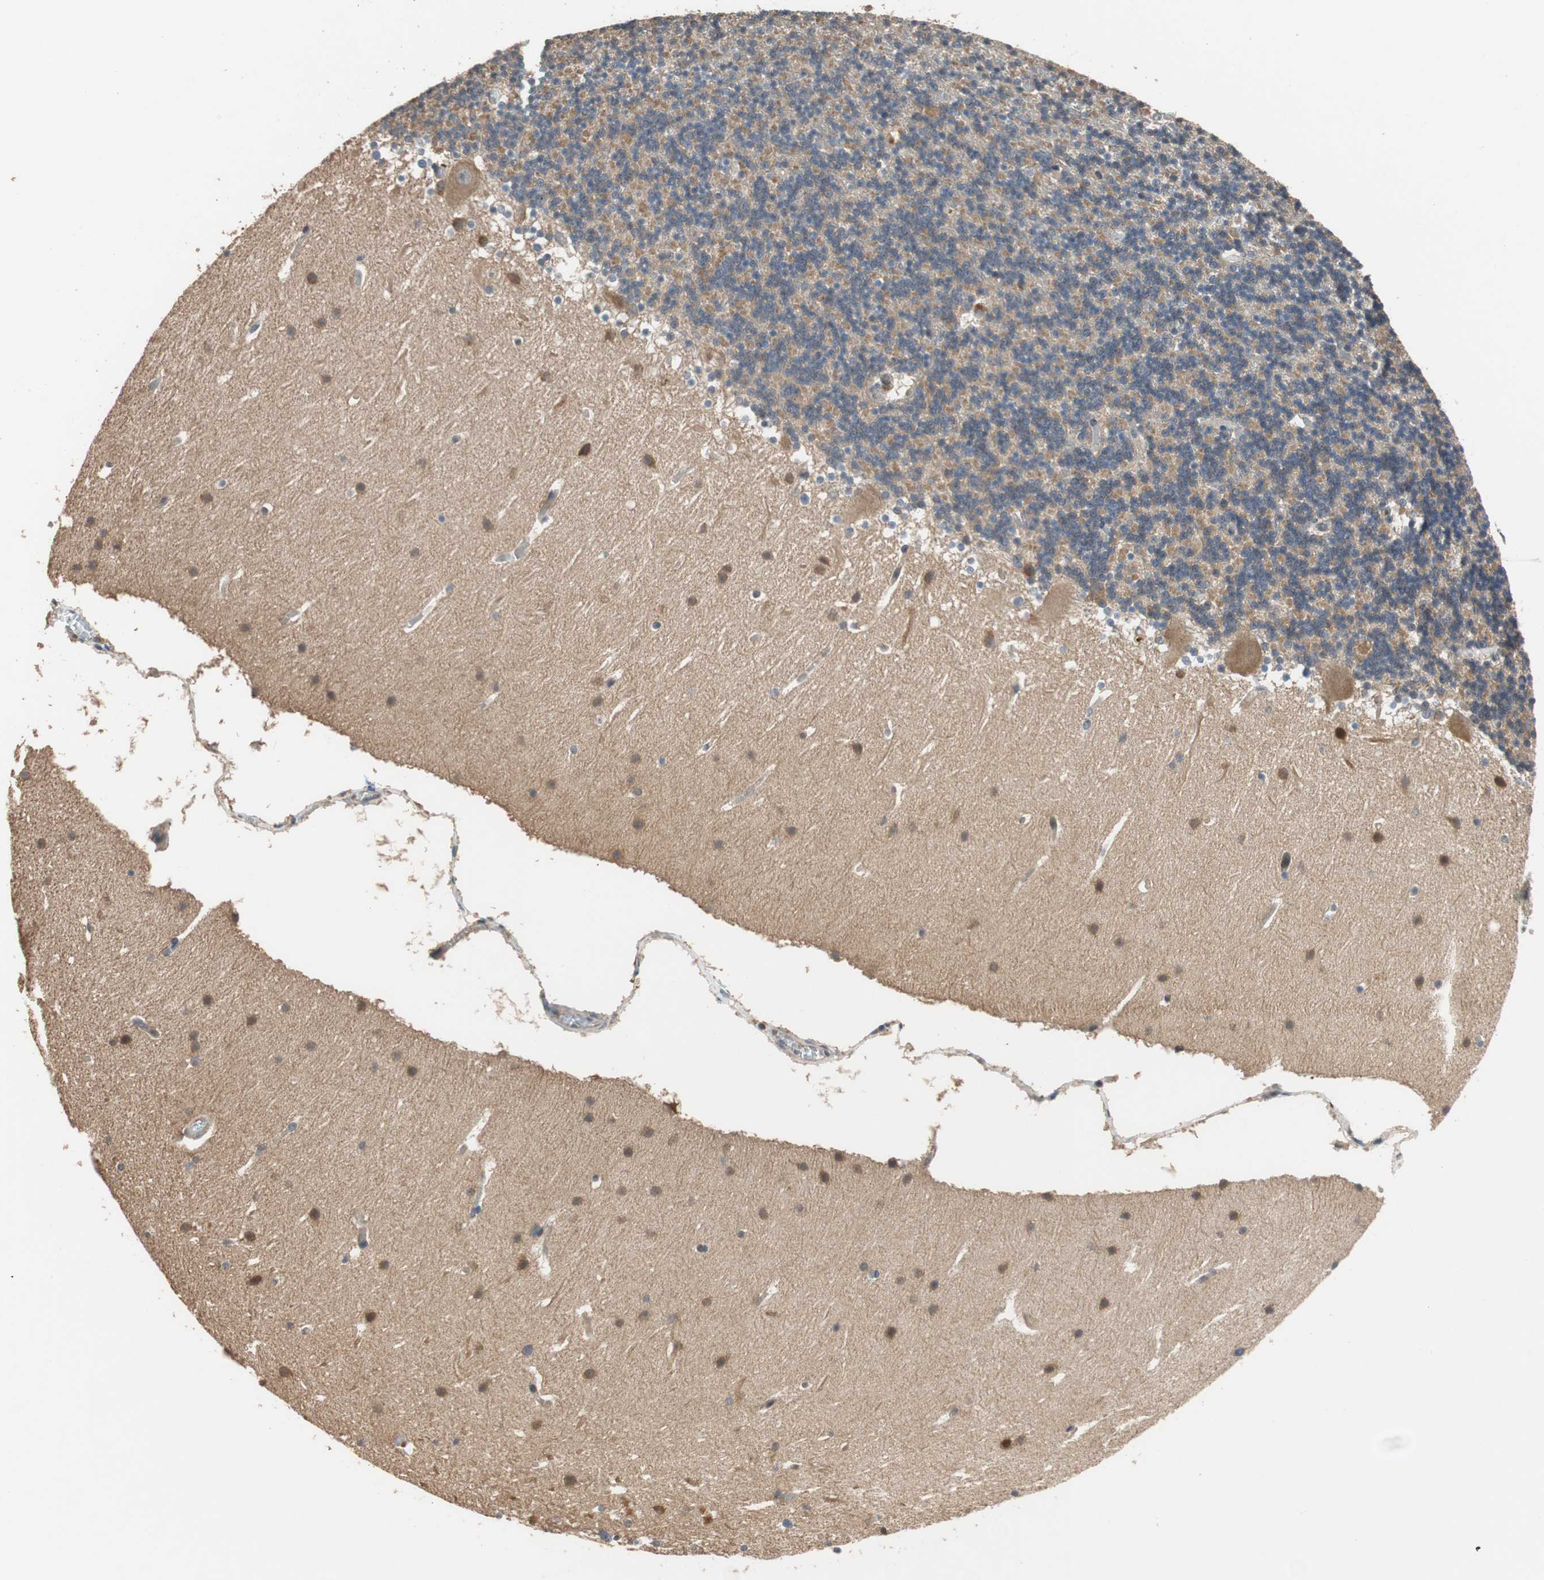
{"staining": {"intensity": "moderate", "quantity": ">75%", "location": "cytoplasmic/membranous"}, "tissue": "cerebellum", "cell_type": "Cells in granular layer", "image_type": "normal", "snomed": [{"axis": "morphology", "description": "Normal tissue, NOS"}, {"axis": "topography", "description": "Cerebellum"}], "caption": "Moderate cytoplasmic/membranous protein expression is seen in about >75% of cells in granular layer in cerebellum.", "gene": "MAP4K2", "patient": {"sex": "male", "age": 45}}